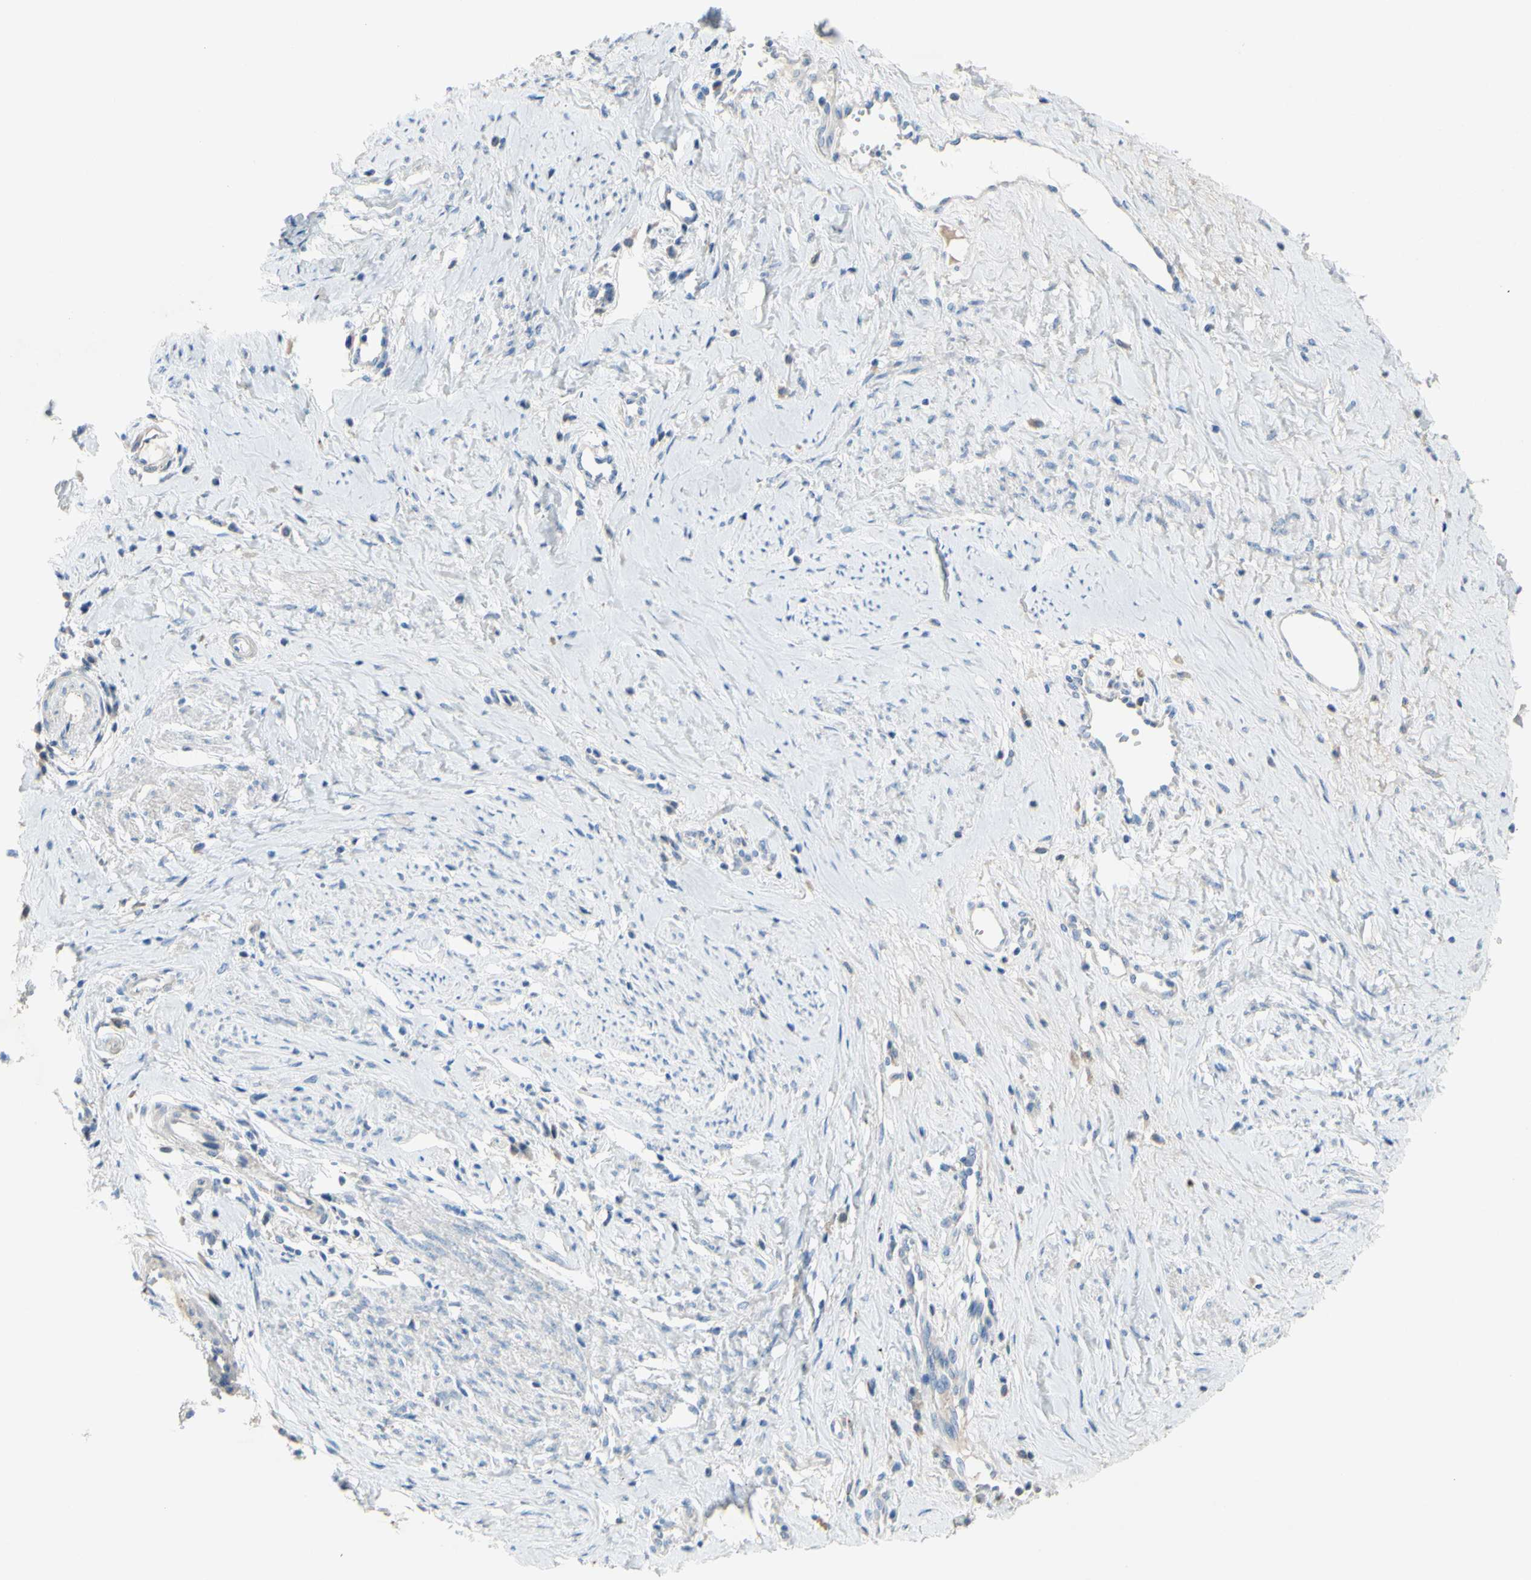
{"staining": {"intensity": "weak", "quantity": "<25%", "location": "cytoplasmic/membranous"}, "tissue": "cervical cancer", "cell_type": "Tumor cells", "image_type": "cancer", "snomed": [{"axis": "morphology", "description": "Squamous cell carcinoma, NOS"}, {"axis": "topography", "description": "Cervix"}], "caption": "Histopathology image shows no significant protein expression in tumor cells of cervical squamous cell carcinoma.", "gene": "TMEM59L", "patient": {"sex": "female", "age": 40}}